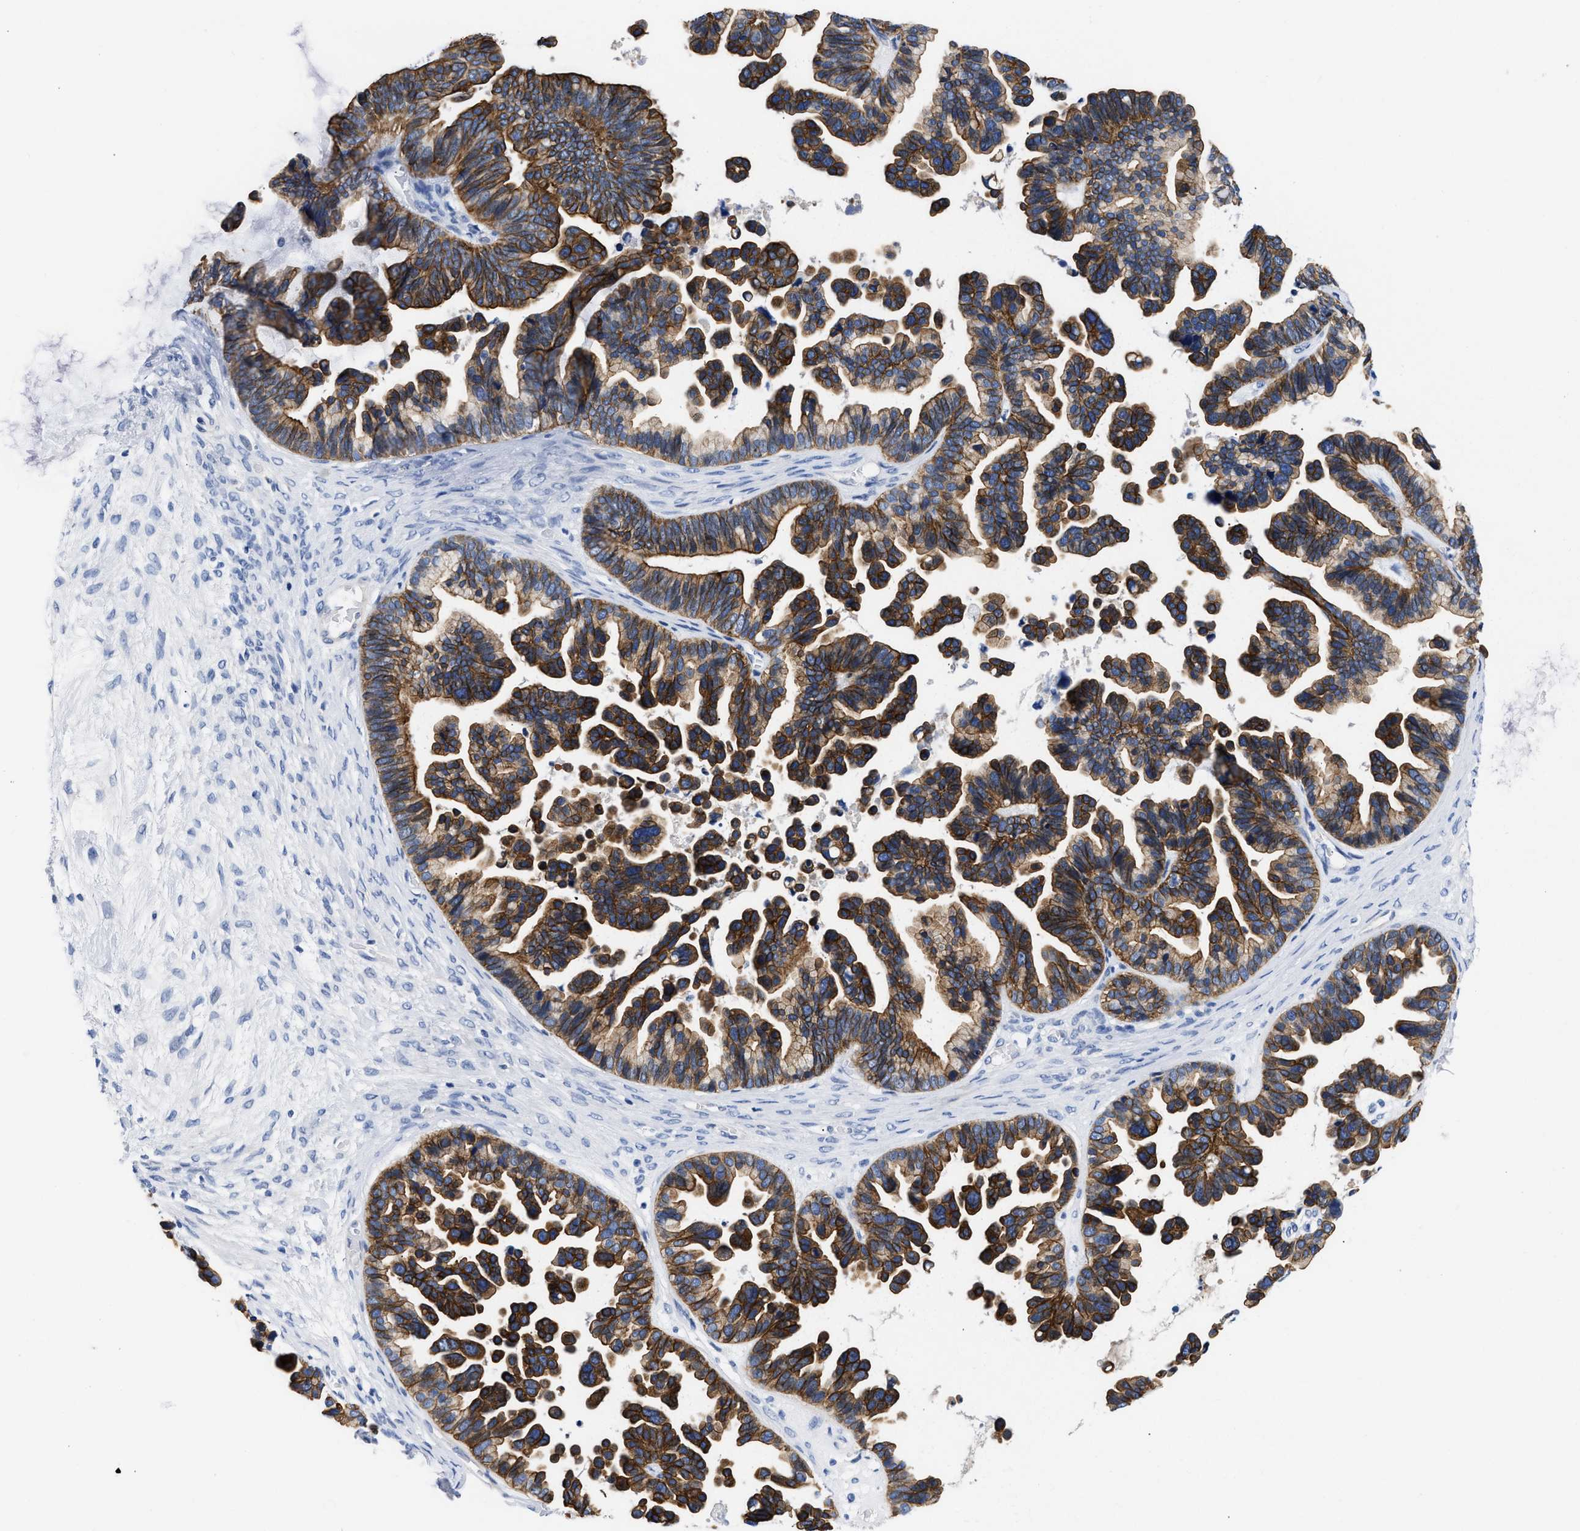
{"staining": {"intensity": "moderate", "quantity": ">75%", "location": "cytoplasmic/membranous"}, "tissue": "ovarian cancer", "cell_type": "Tumor cells", "image_type": "cancer", "snomed": [{"axis": "morphology", "description": "Cystadenocarcinoma, serous, NOS"}, {"axis": "topography", "description": "Ovary"}], "caption": "Ovarian cancer (serous cystadenocarcinoma) tissue reveals moderate cytoplasmic/membranous staining in approximately >75% of tumor cells", "gene": "TRIM29", "patient": {"sex": "female", "age": 56}}